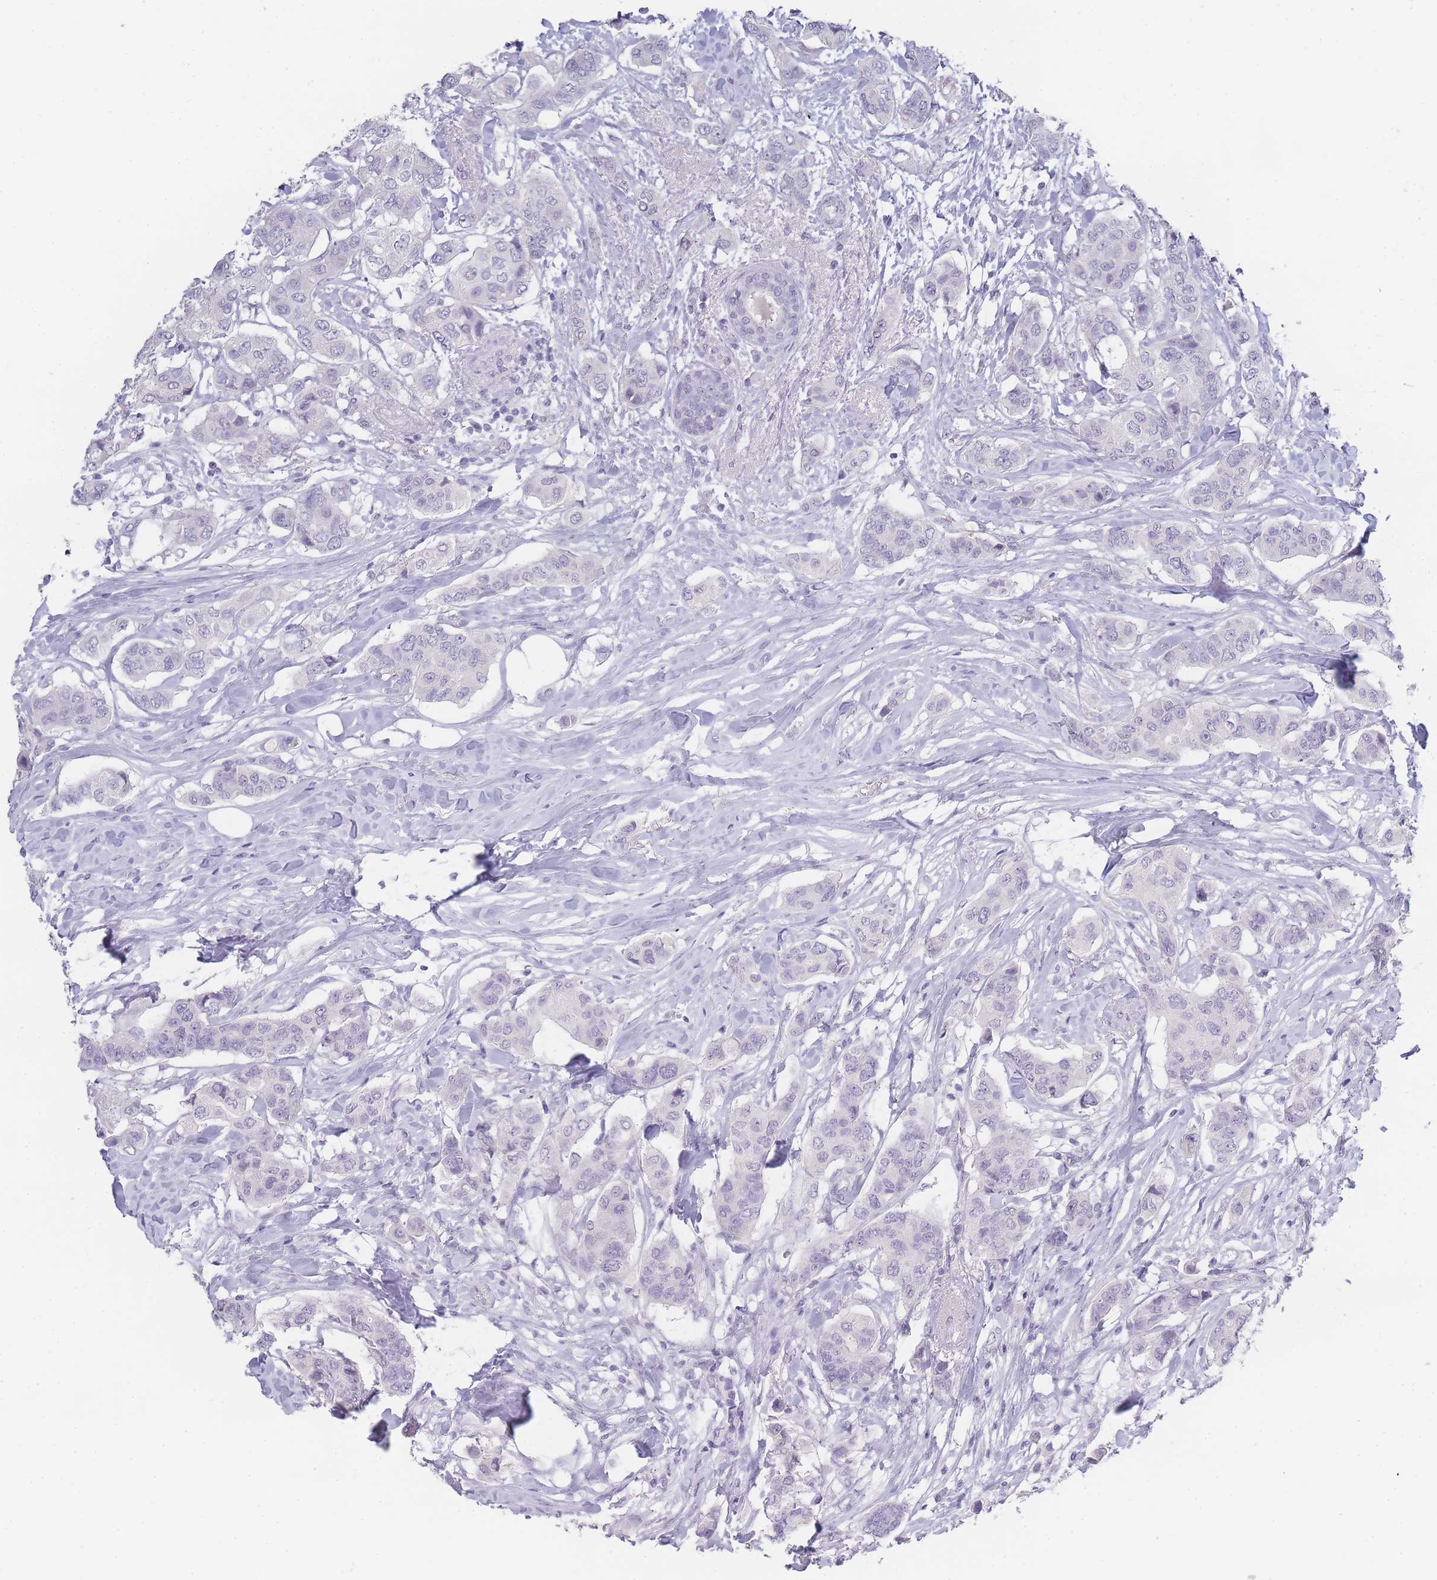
{"staining": {"intensity": "negative", "quantity": "none", "location": "none"}, "tissue": "breast cancer", "cell_type": "Tumor cells", "image_type": "cancer", "snomed": [{"axis": "morphology", "description": "Lobular carcinoma"}, {"axis": "topography", "description": "Breast"}], "caption": "Immunohistochemical staining of human breast lobular carcinoma shows no significant positivity in tumor cells.", "gene": "INS", "patient": {"sex": "female", "age": 51}}